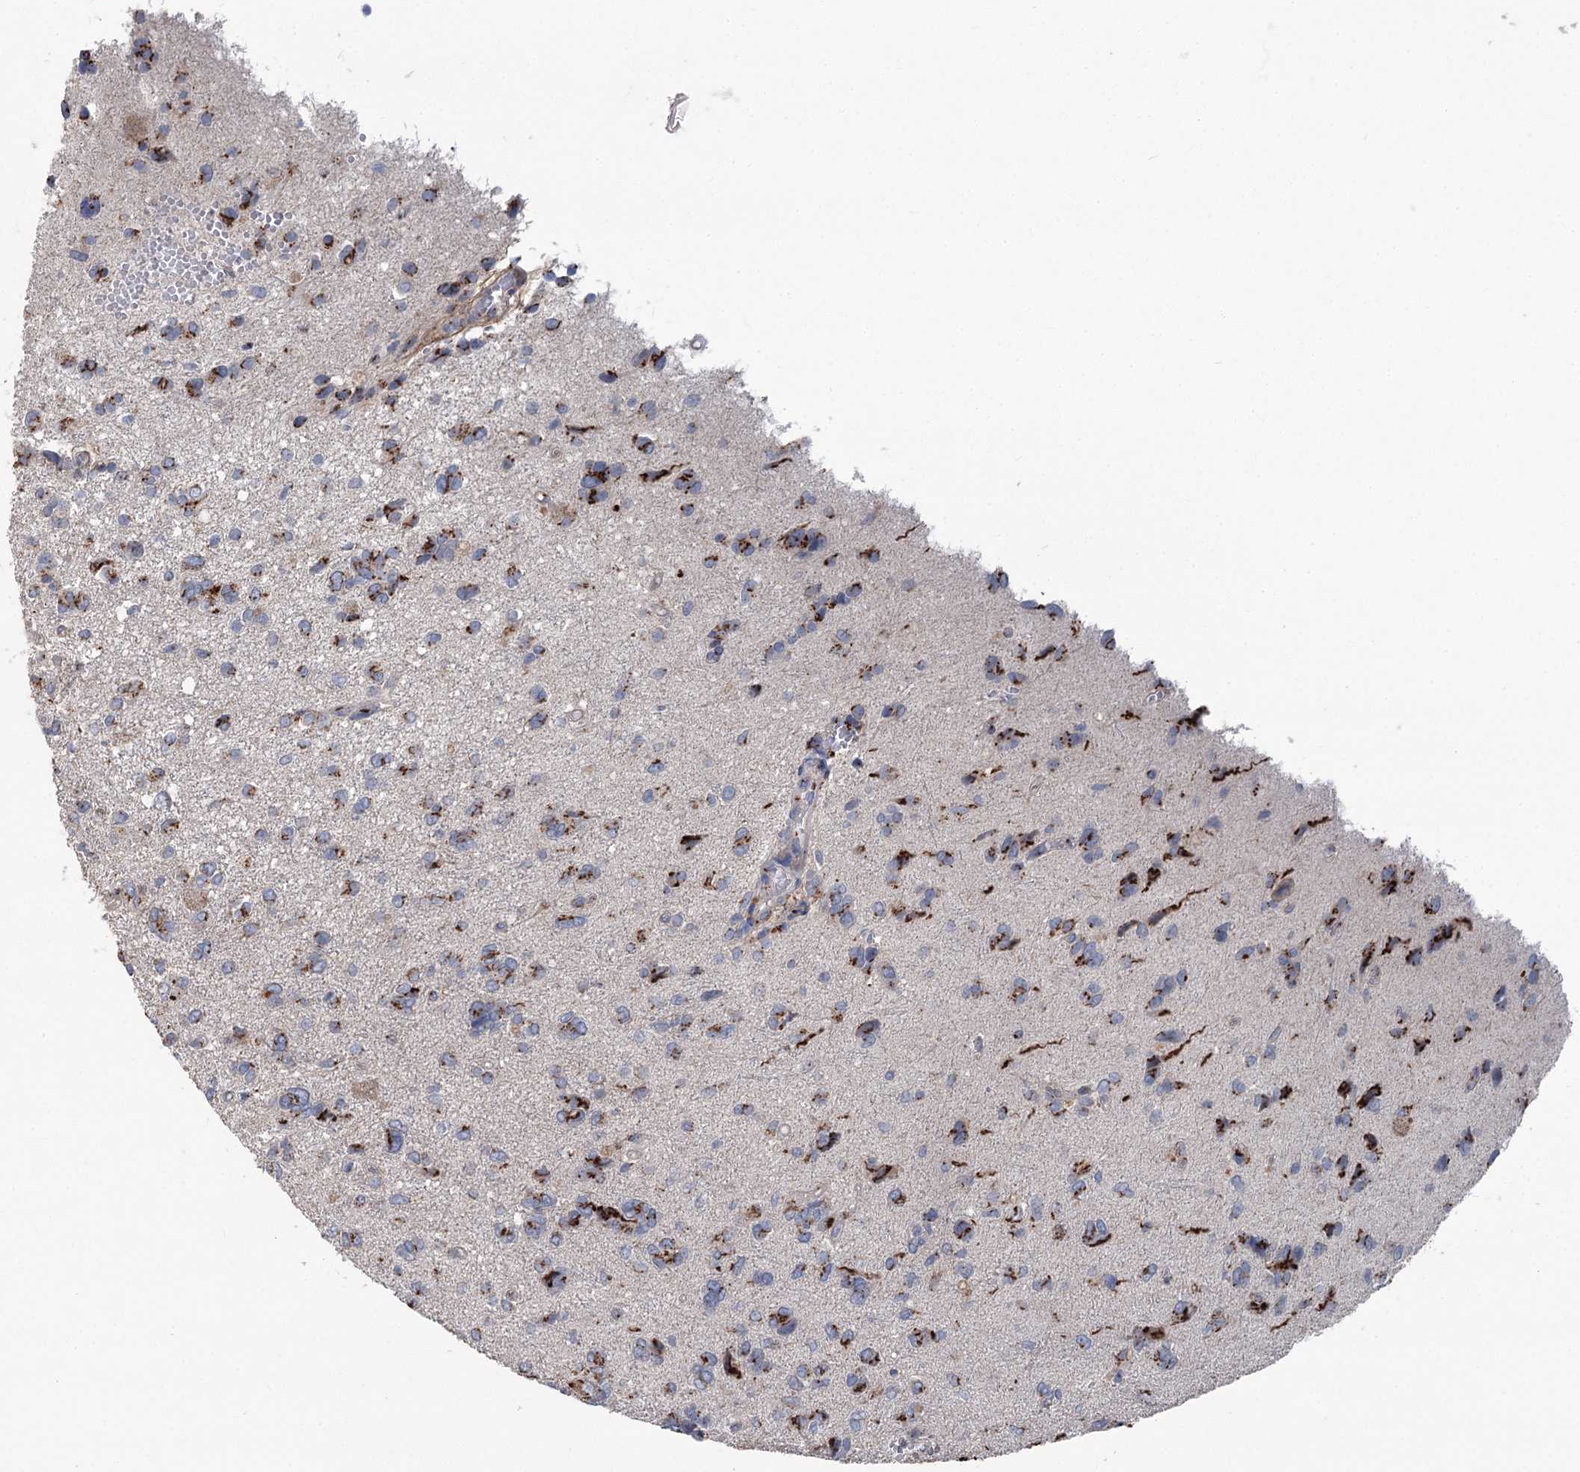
{"staining": {"intensity": "strong", "quantity": "<25%", "location": "cytoplasmic/membranous"}, "tissue": "glioma", "cell_type": "Tumor cells", "image_type": "cancer", "snomed": [{"axis": "morphology", "description": "Glioma, malignant, High grade"}, {"axis": "topography", "description": "Brain"}], "caption": "A high-resolution histopathology image shows immunohistochemistry staining of glioma, which shows strong cytoplasmic/membranous staining in approximately <25% of tumor cells.", "gene": "ITIH5", "patient": {"sex": "female", "age": 59}}